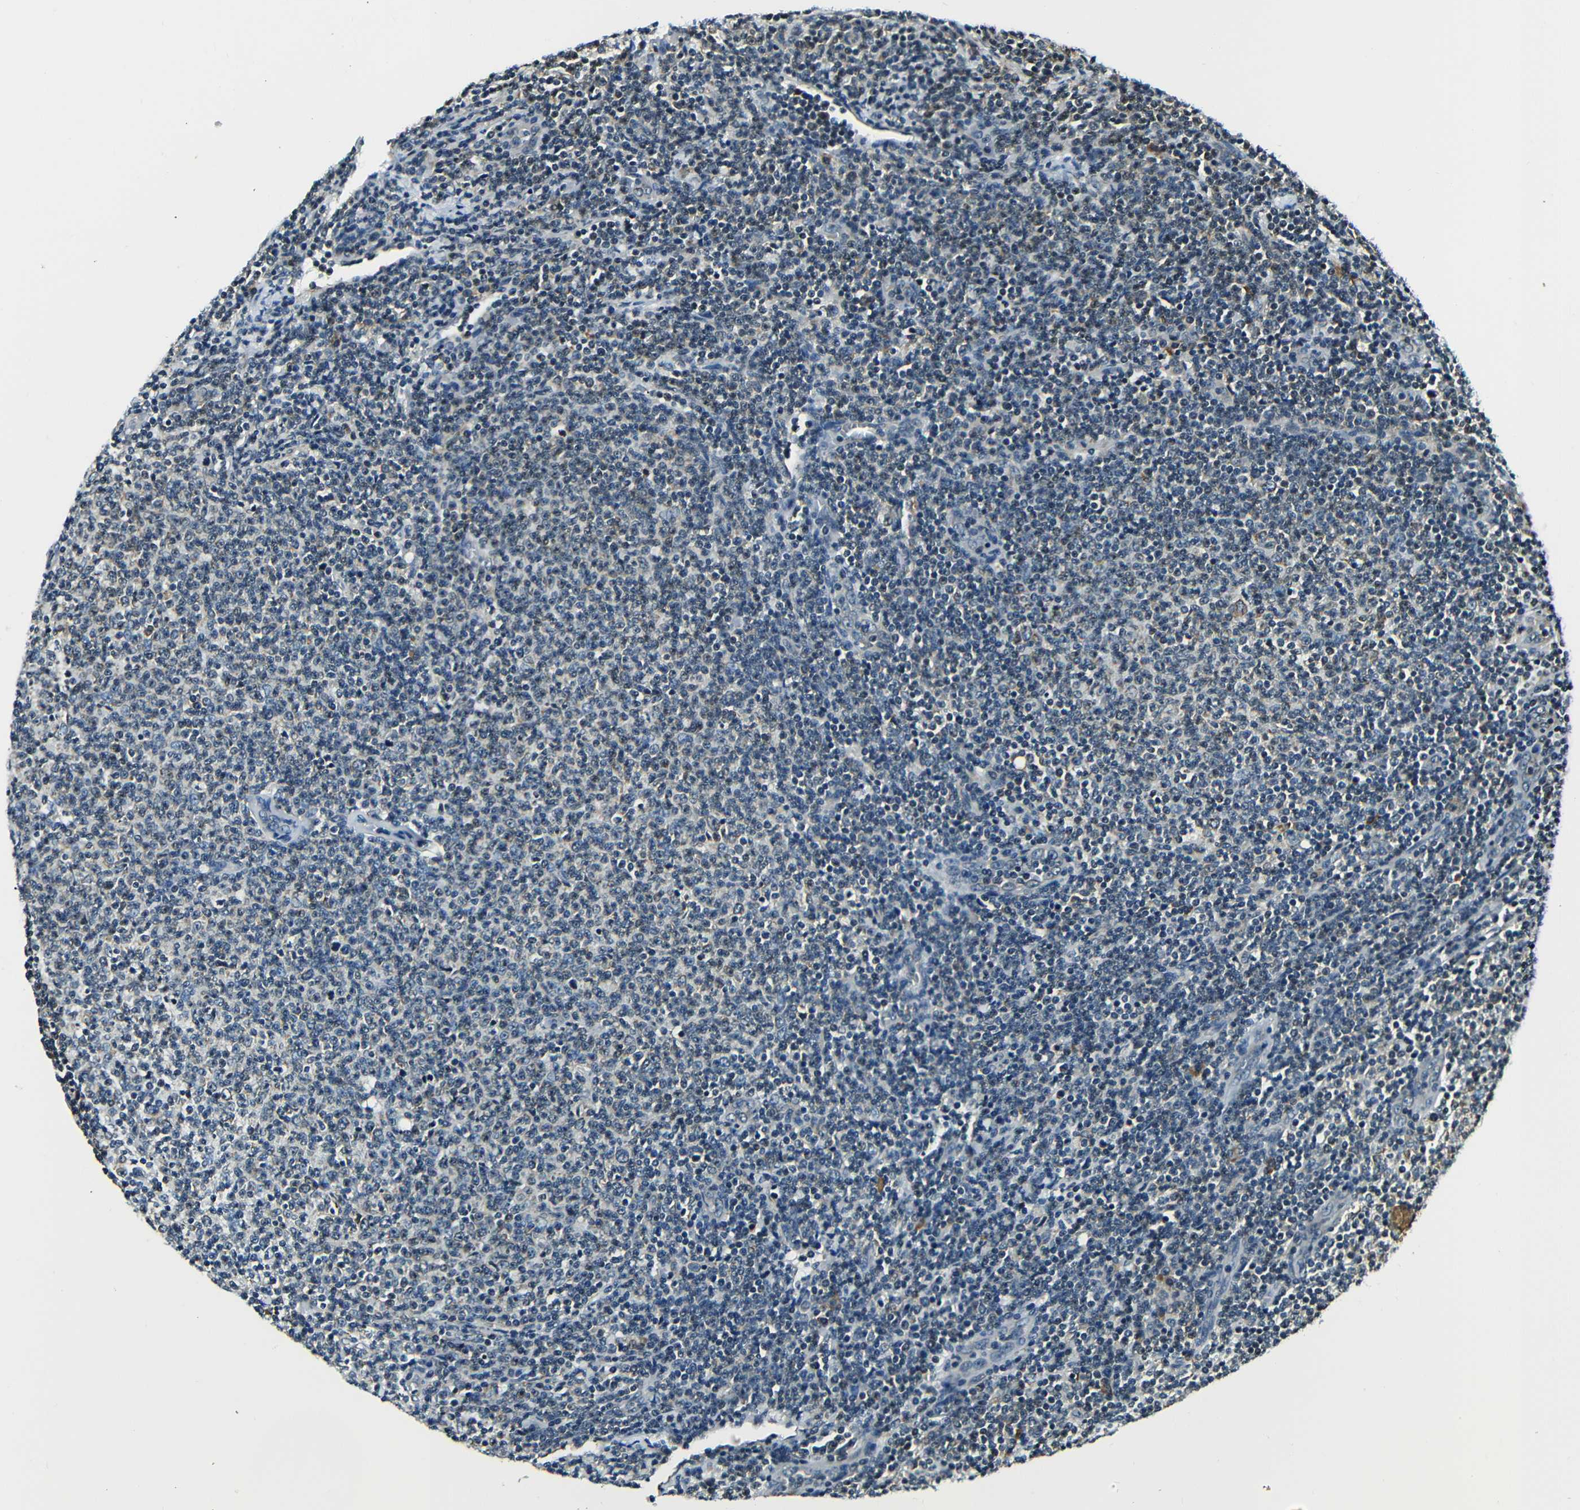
{"staining": {"intensity": "negative", "quantity": "none", "location": "none"}, "tissue": "lymphoma", "cell_type": "Tumor cells", "image_type": "cancer", "snomed": [{"axis": "morphology", "description": "Malignant lymphoma, non-Hodgkin's type, Low grade"}, {"axis": "topography", "description": "Lymph node"}], "caption": "The image demonstrates no staining of tumor cells in low-grade malignant lymphoma, non-Hodgkin's type.", "gene": "NCBP3", "patient": {"sex": "male", "age": 66}}